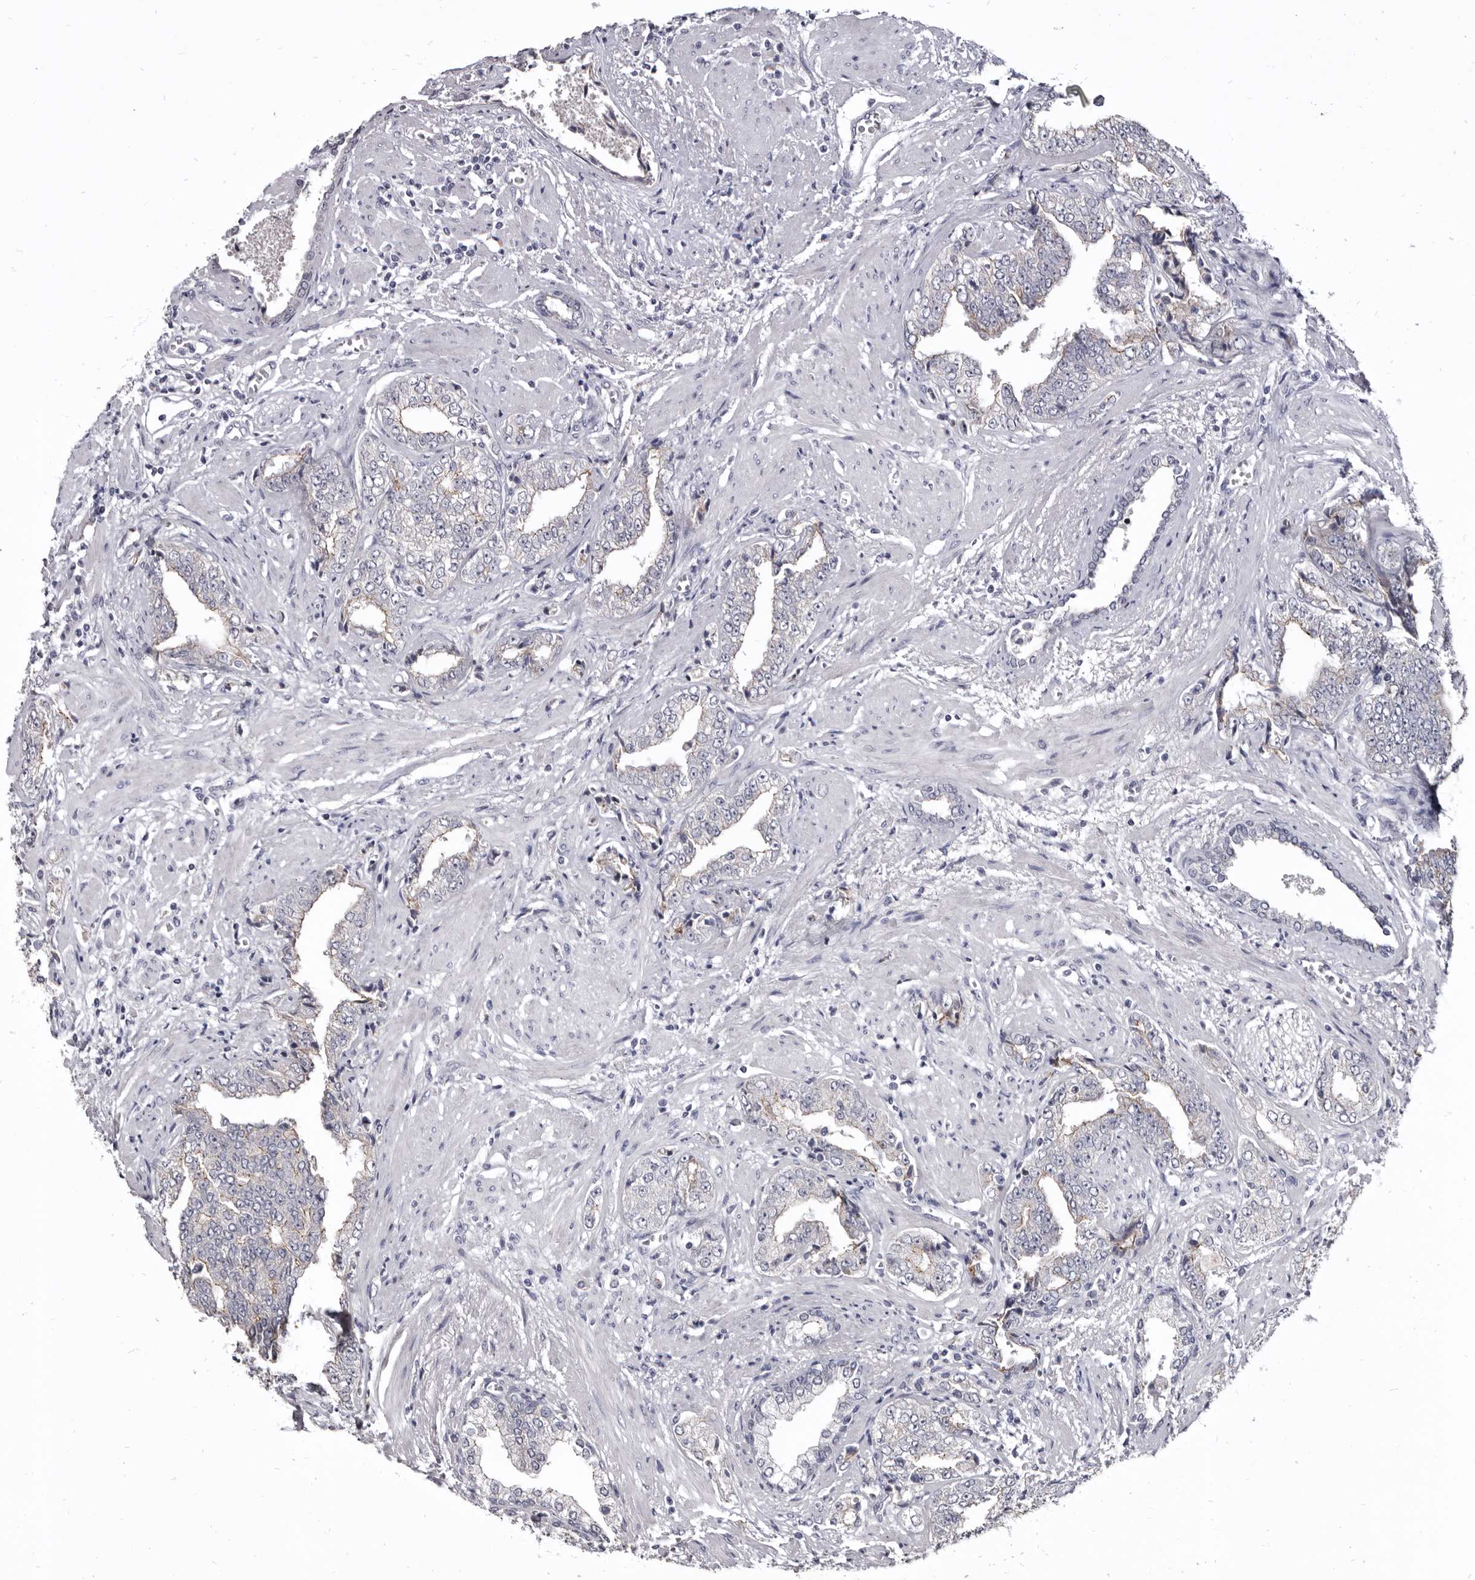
{"staining": {"intensity": "weak", "quantity": "<25%", "location": "cytoplasmic/membranous"}, "tissue": "prostate cancer", "cell_type": "Tumor cells", "image_type": "cancer", "snomed": [{"axis": "morphology", "description": "Adenocarcinoma, High grade"}, {"axis": "topography", "description": "Prostate"}], "caption": "An immunohistochemistry image of prostate cancer (adenocarcinoma (high-grade)) is shown. There is no staining in tumor cells of prostate cancer (adenocarcinoma (high-grade)).", "gene": "CGN", "patient": {"sex": "male", "age": 71}}